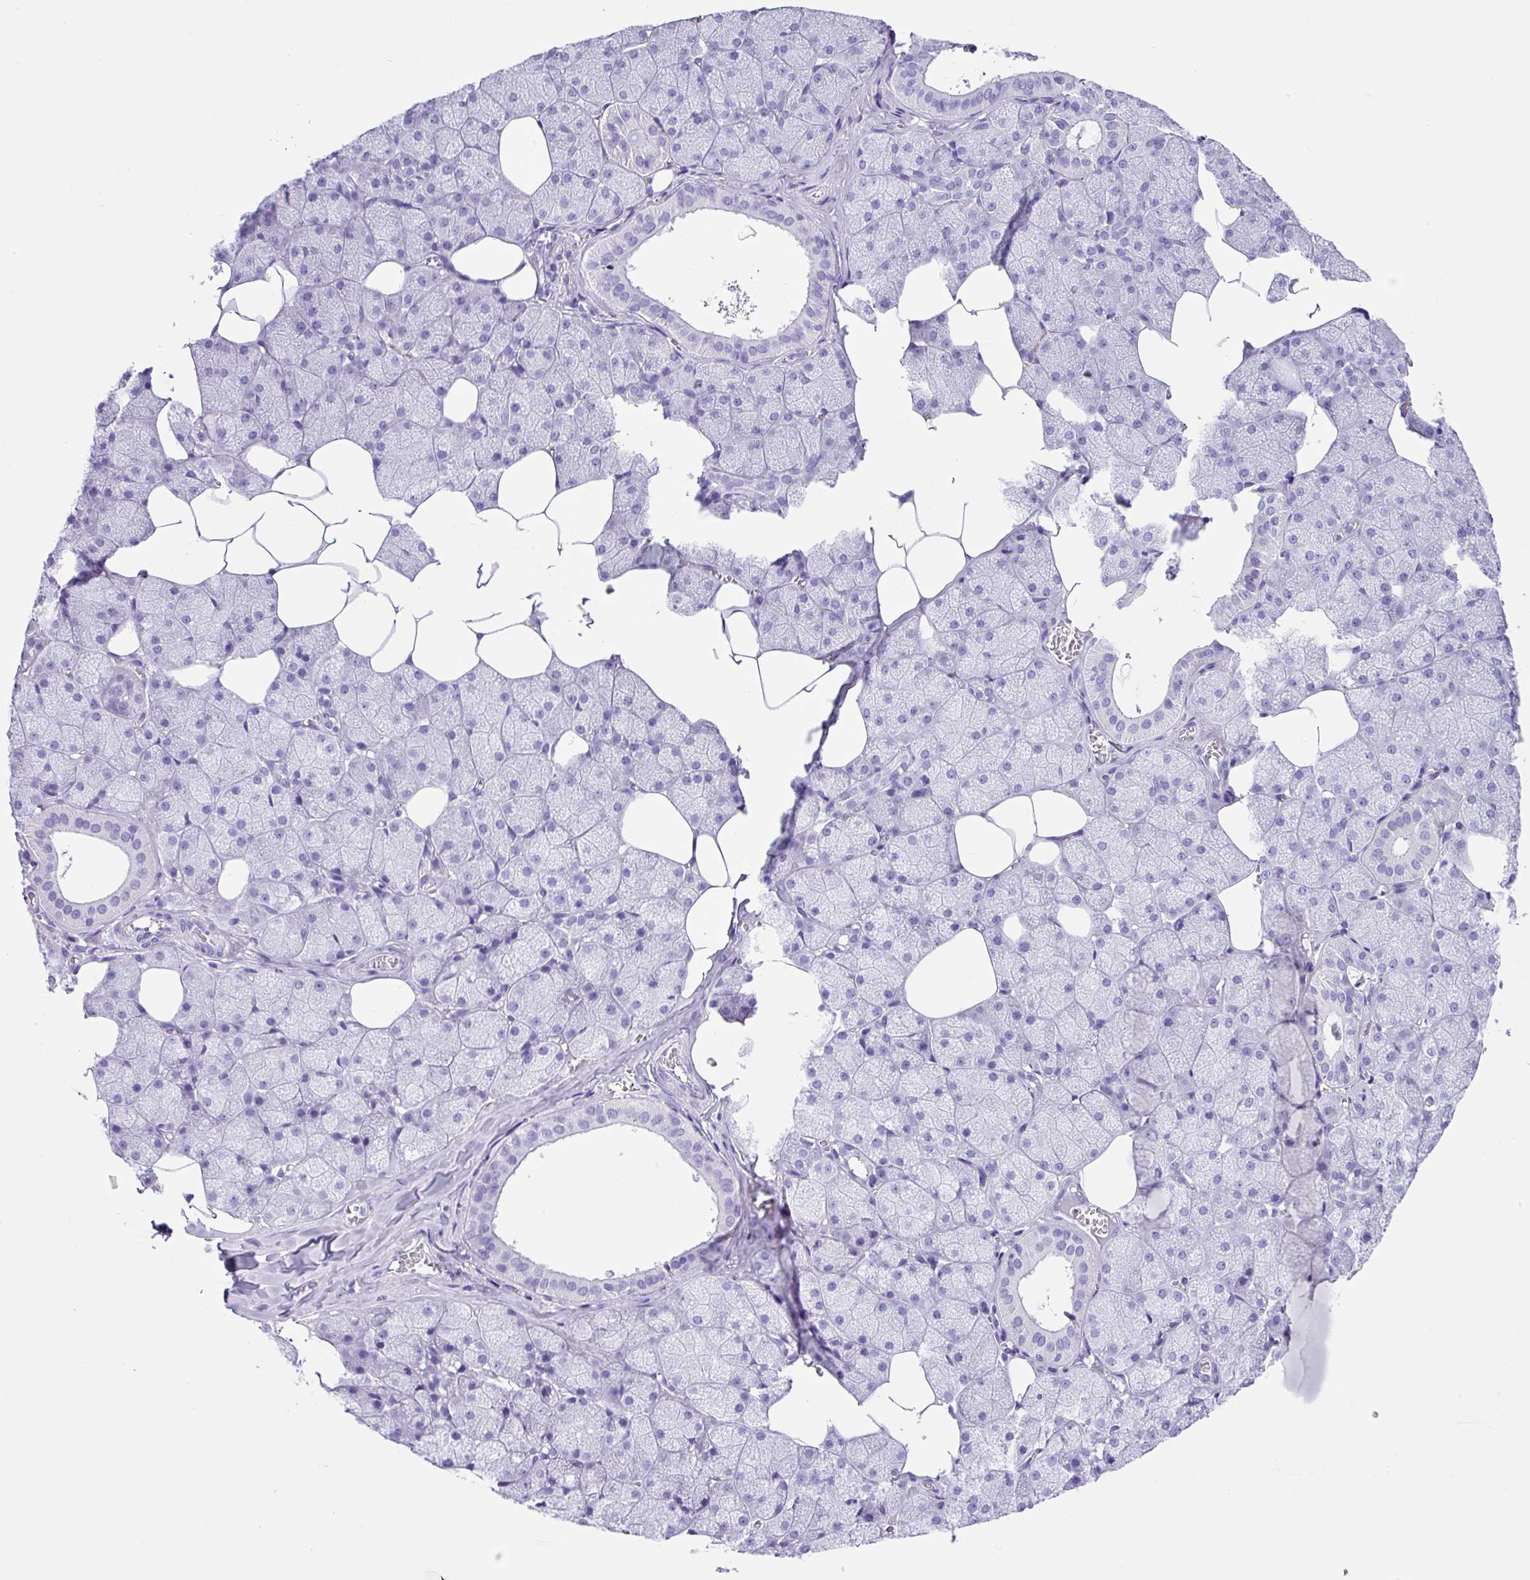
{"staining": {"intensity": "weak", "quantity": "<25%", "location": "cytoplasmic/membranous"}, "tissue": "salivary gland", "cell_type": "Glandular cells", "image_type": "normal", "snomed": [{"axis": "morphology", "description": "Normal tissue, NOS"}, {"axis": "topography", "description": "Salivary gland"}, {"axis": "topography", "description": "Peripheral nerve tissue"}], "caption": "This is an immunohistochemistry histopathology image of normal human salivary gland. There is no expression in glandular cells.", "gene": "ZG16", "patient": {"sex": "male", "age": 38}}